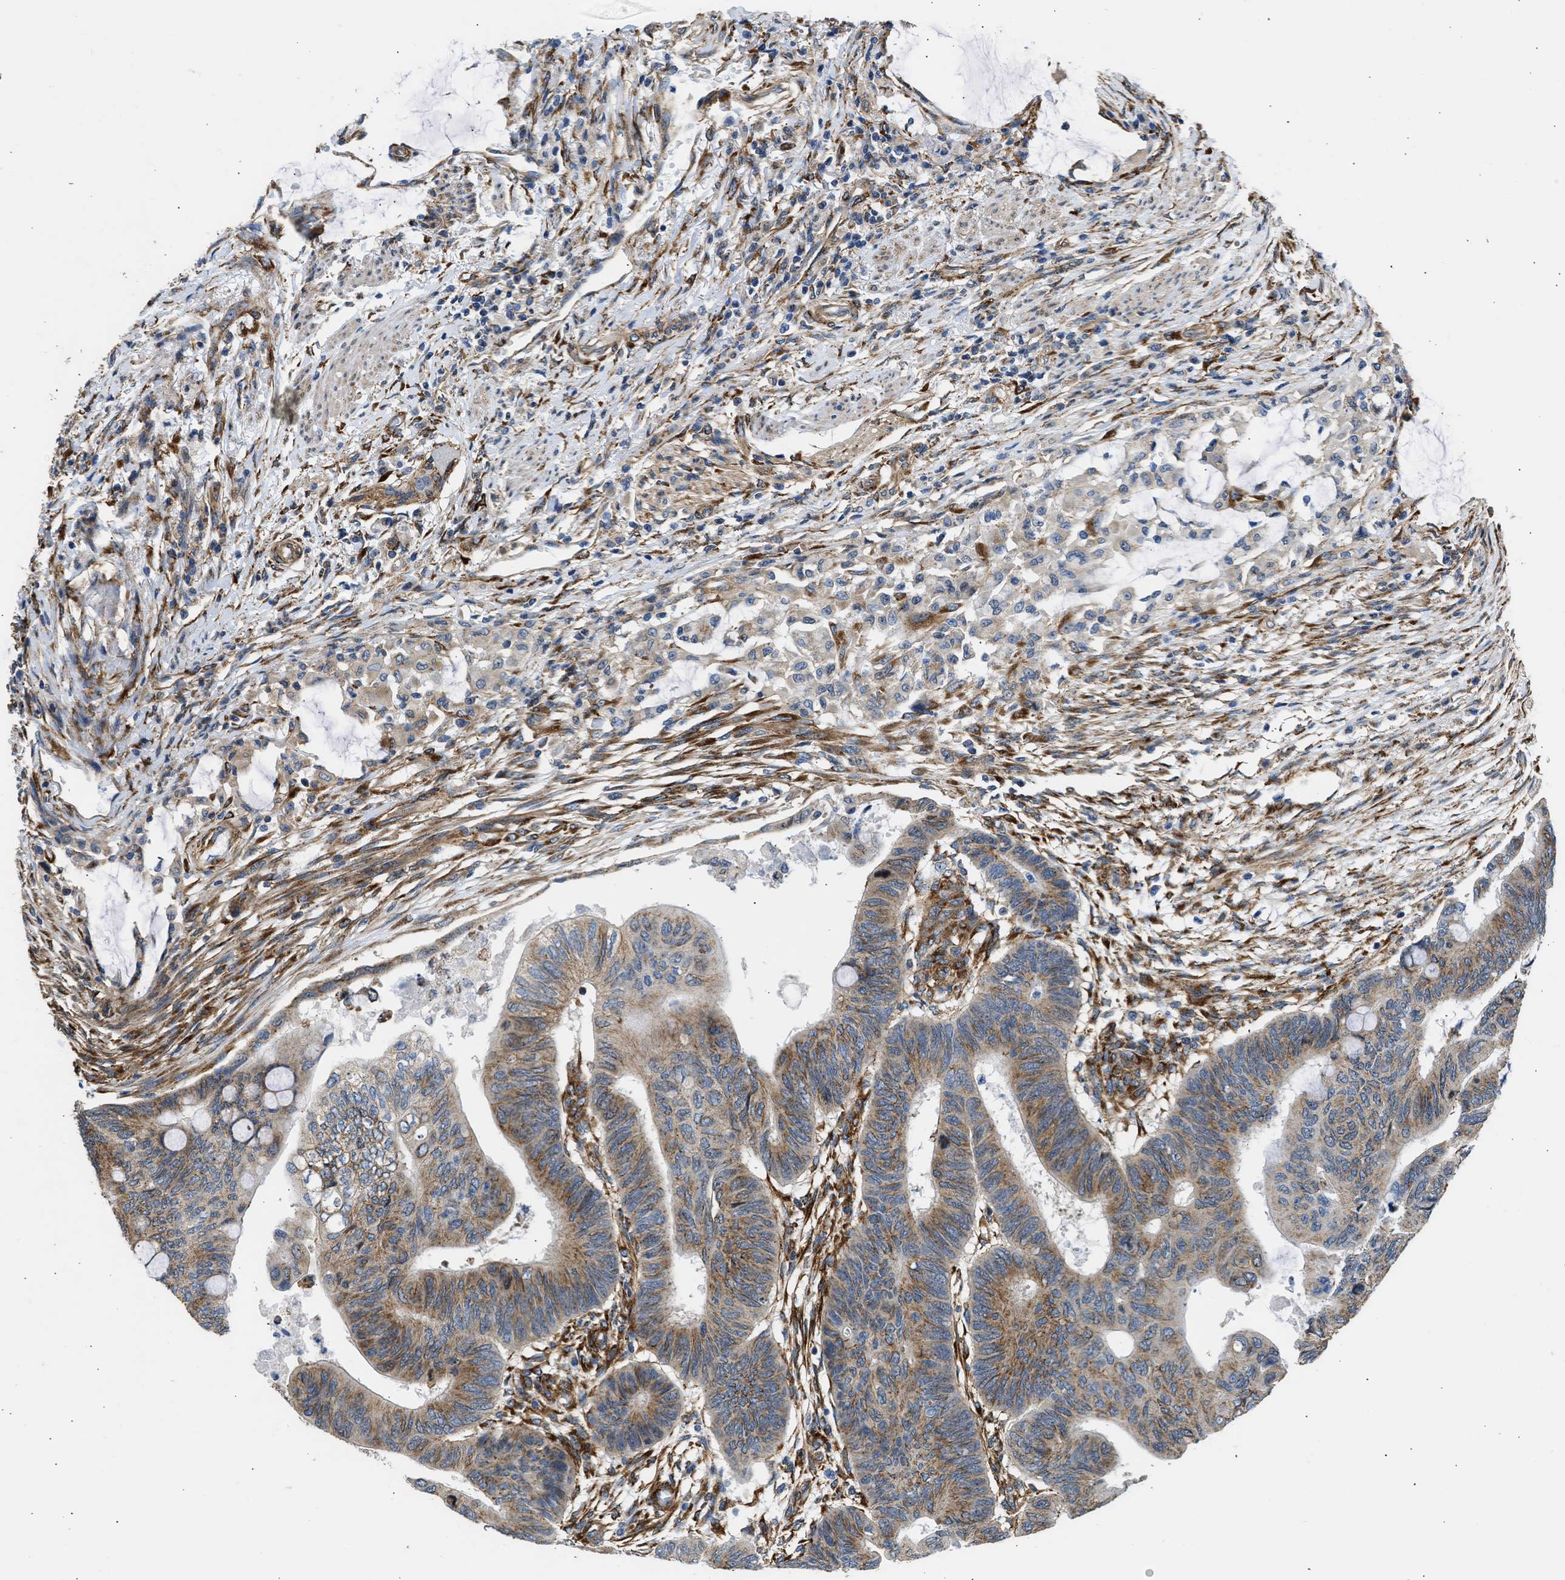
{"staining": {"intensity": "moderate", "quantity": ">75%", "location": "cytoplasmic/membranous"}, "tissue": "colorectal cancer", "cell_type": "Tumor cells", "image_type": "cancer", "snomed": [{"axis": "morphology", "description": "Normal tissue, NOS"}, {"axis": "morphology", "description": "Adenocarcinoma, NOS"}, {"axis": "topography", "description": "Rectum"}, {"axis": "topography", "description": "Peripheral nerve tissue"}], "caption": "A micrograph showing moderate cytoplasmic/membranous staining in about >75% of tumor cells in colorectal adenocarcinoma, as visualized by brown immunohistochemical staining.", "gene": "SEPTIN2", "patient": {"sex": "male", "age": 92}}